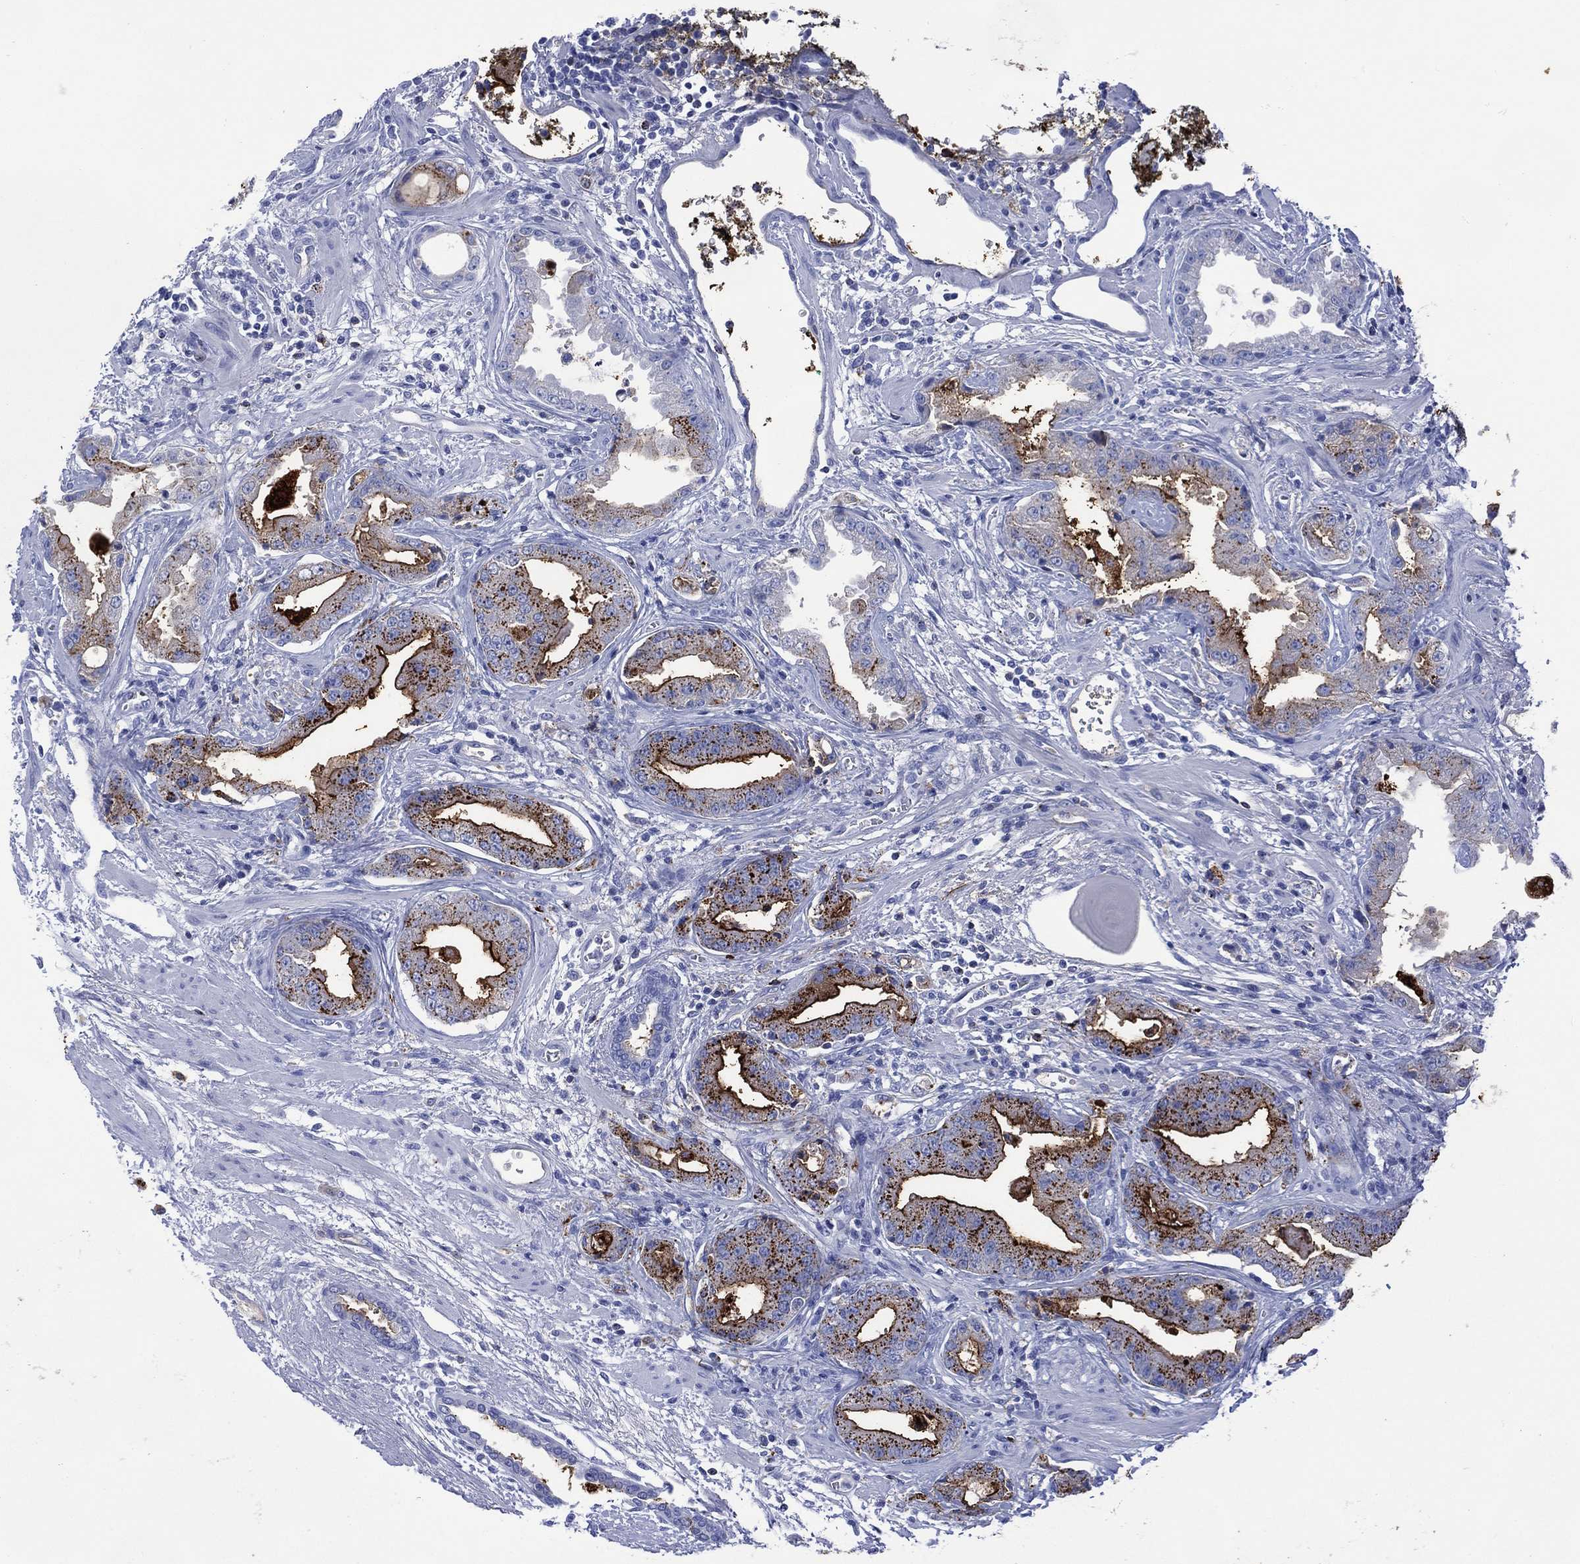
{"staining": {"intensity": "strong", "quantity": "25%-75%", "location": "cytoplasmic/membranous"}, "tissue": "prostate cancer", "cell_type": "Tumor cells", "image_type": "cancer", "snomed": [{"axis": "morphology", "description": "Adenocarcinoma, Low grade"}, {"axis": "topography", "description": "Prostate"}], "caption": "Prostate cancer tissue displays strong cytoplasmic/membranous expression in about 25%-75% of tumor cells", "gene": "DPP4", "patient": {"sex": "male", "age": 62}}